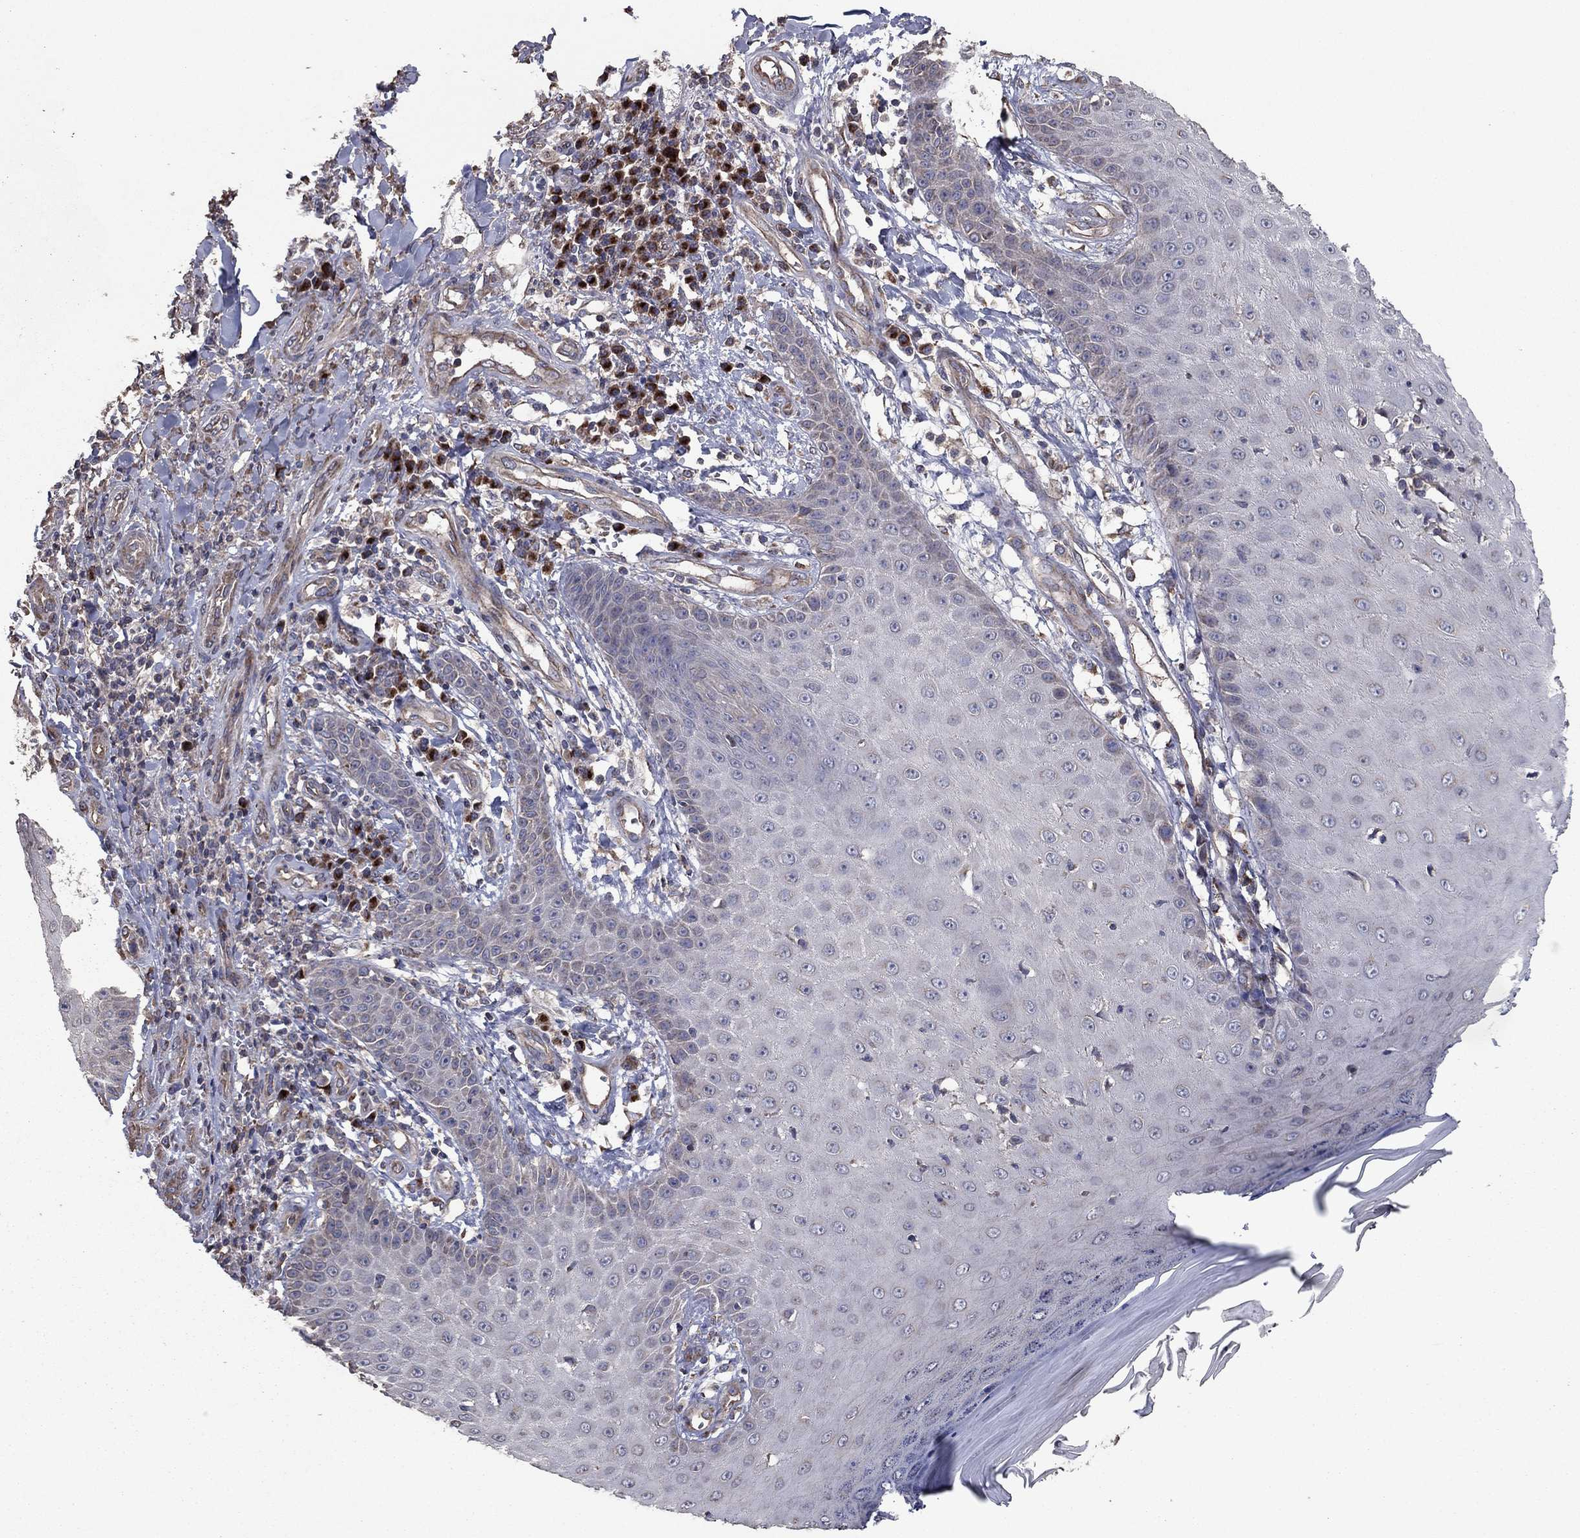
{"staining": {"intensity": "negative", "quantity": "none", "location": "none"}, "tissue": "skin cancer", "cell_type": "Tumor cells", "image_type": "cancer", "snomed": [{"axis": "morphology", "description": "Squamous cell carcinoma, NOS"}, {"axis": "topography", "description": "Skin"}], "caption": "An immunohistochemistry (IHC) micrograph of skin squamous cell carcinoma is shown. There is no staining in tumor cells of skin squamous cell carcinoma.", "gene": "FLT4", "patient": {"sex": "male", "age": 70}}